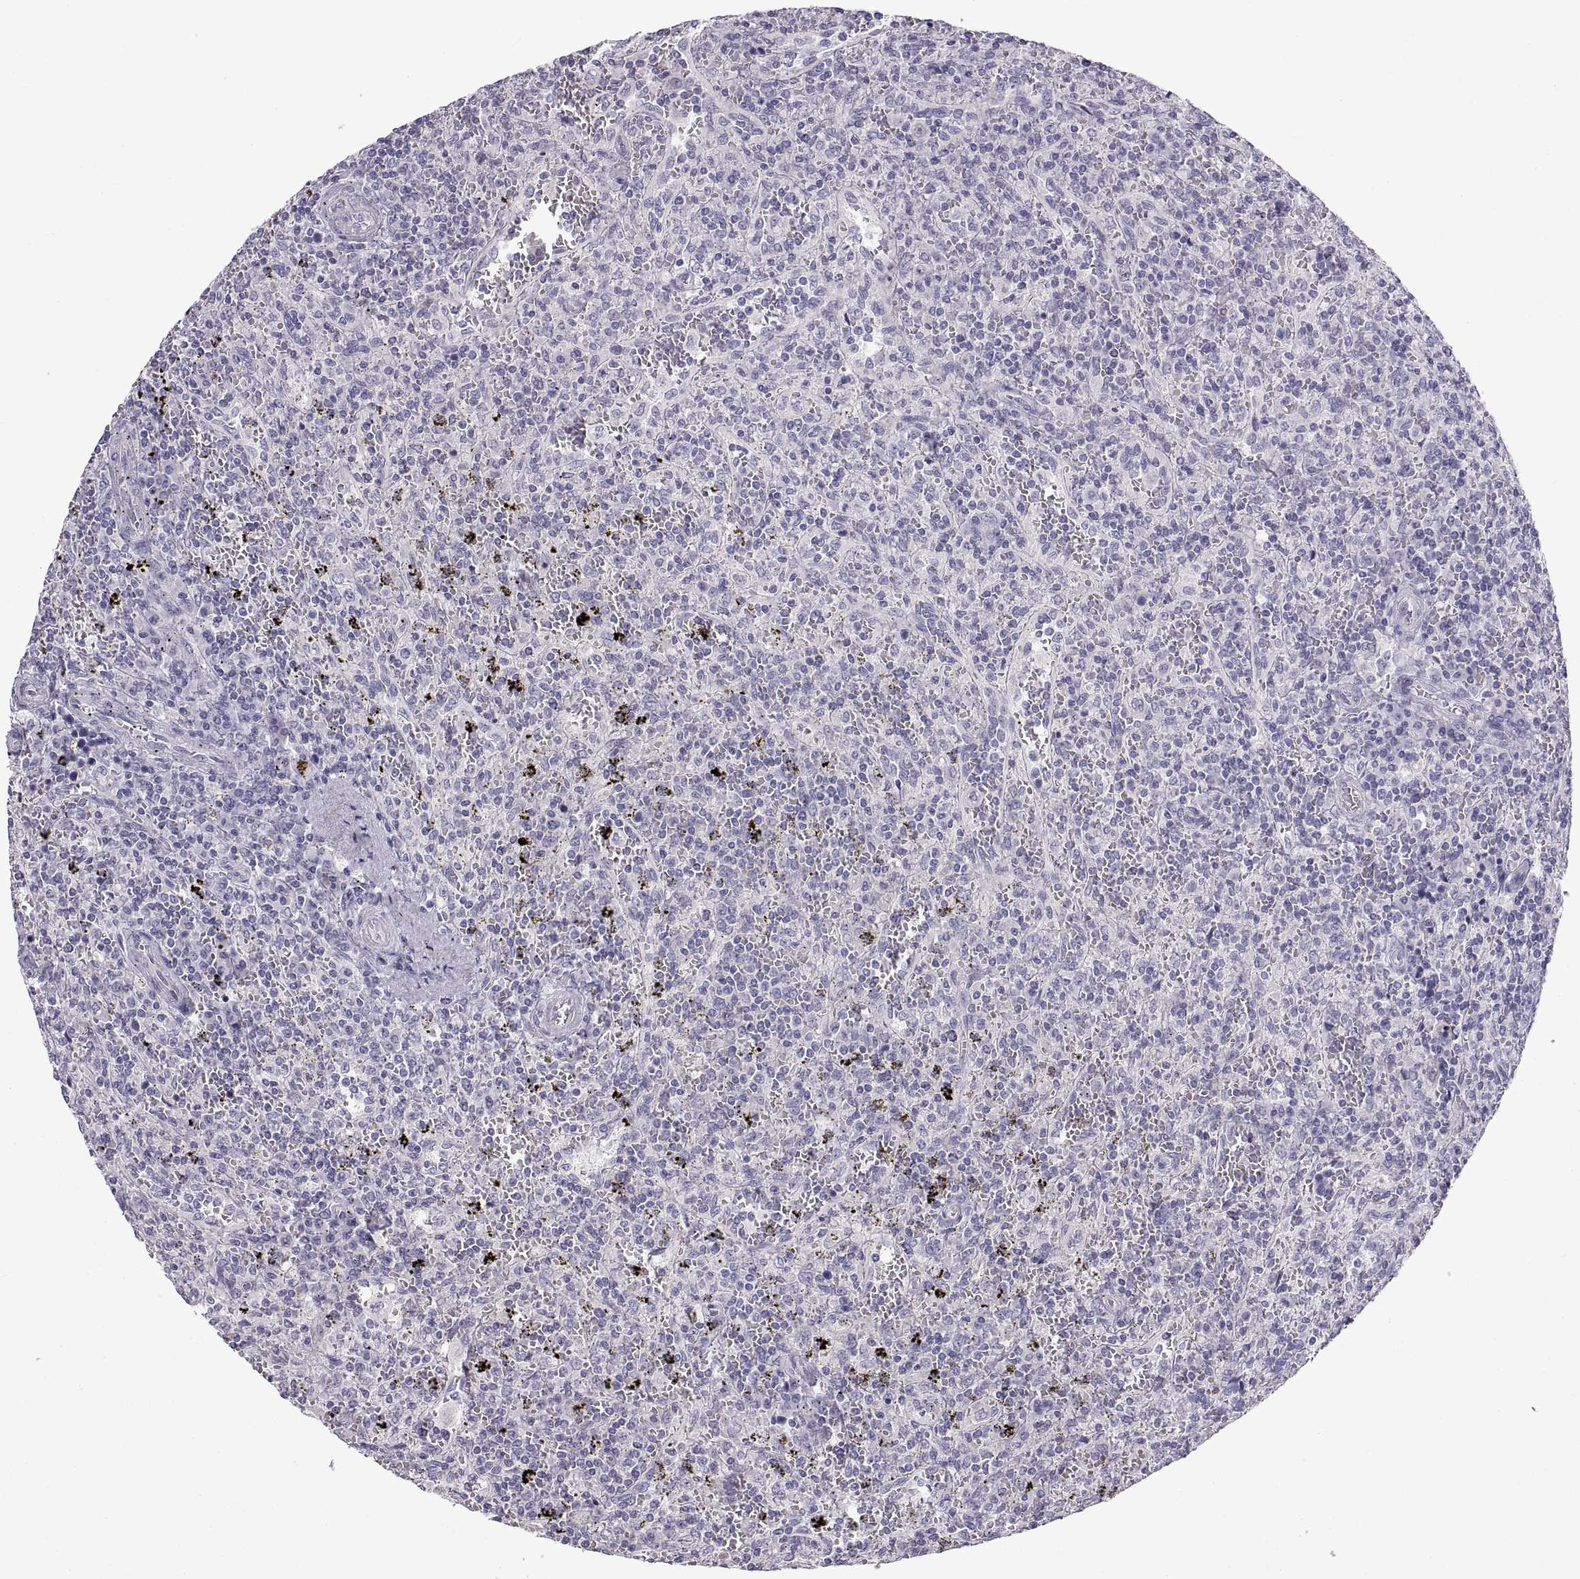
{"staining": {"intensity": "negative", "quantity": "none", "location": "none"}, "tissue": "lymphoma", "cell_type": "Tumor cells", "image_type": "cancer", "snomed": [{"axis": "morphology", "description": "Malignant lymphoma, non-Hodgkin's type, Low grade"}, {"axis": "topography", "description": "Spleen"}], "caption": "This image is of low-grade malignant lymphoma, non-Hodgkin's type stained with immunohistochemistry to label a protein in brown with the nuclei are counter-stained blue. There is no staining in tumor cells.", "gene": "CRYBB3", "patient": {"sex": "male", "age": 62}}